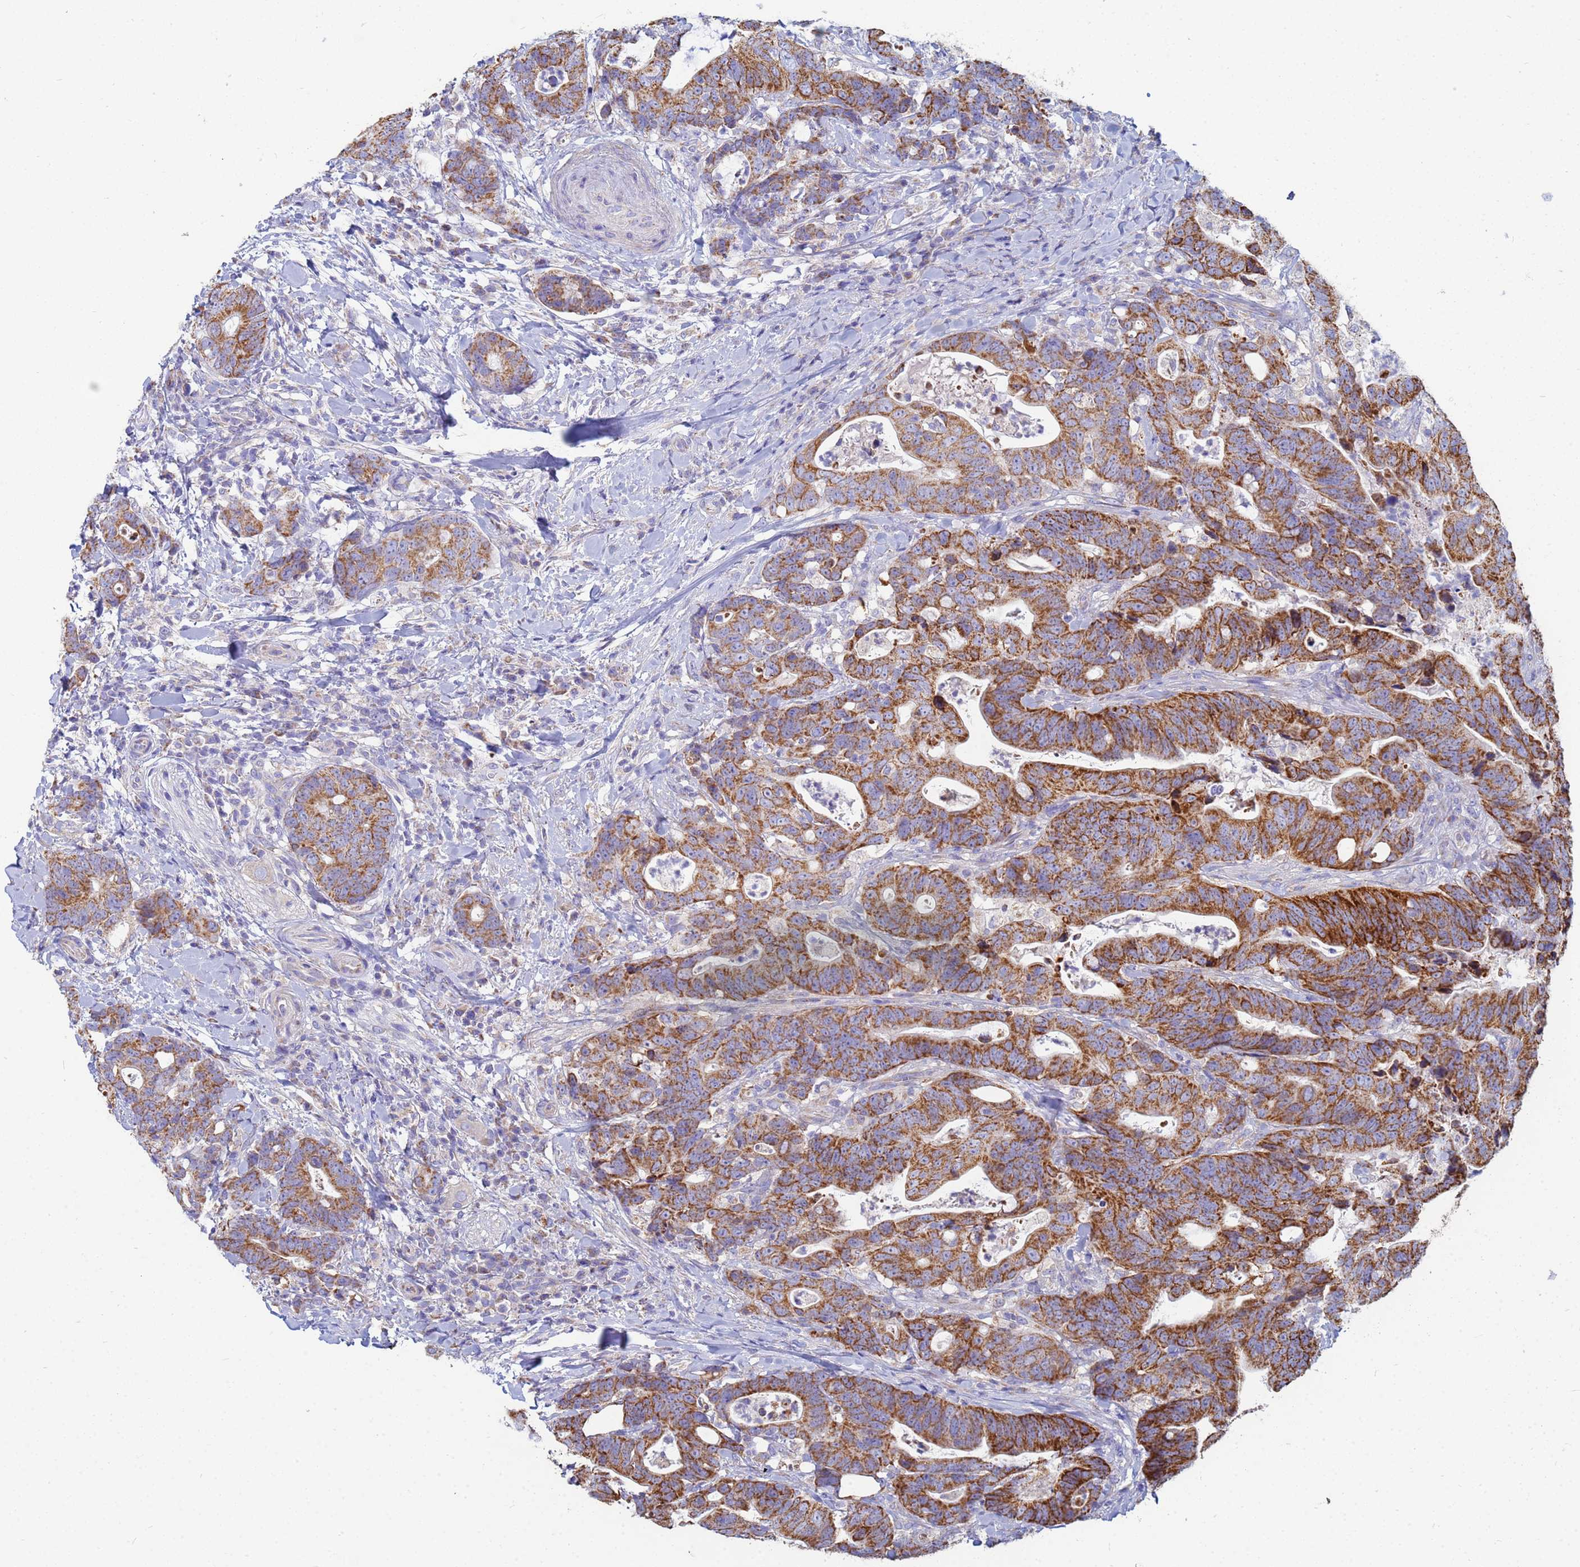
{"staining": {"intensity": "strong", "quantity": ">75%", "location": "cytoplasmic/membranous"}, "tissue": "colorectal cancer", "cell_type": "Tumor cells", "image_type": "cancer", "snomed": [{"axis": "morphology", "description": "Adenocarcinoma, NOS"}, {"axis": "topography", "description": "Colon"}], "caption": "There is high levels of strong cytoplasmic/membranous staining in tumor cells of colorectal cancer (adenocarcinoma), as demonstrated by immunohistochemical staining (brown color).", "gene": "UQCRH", "patient": {"sex": "female", "age": 82}}